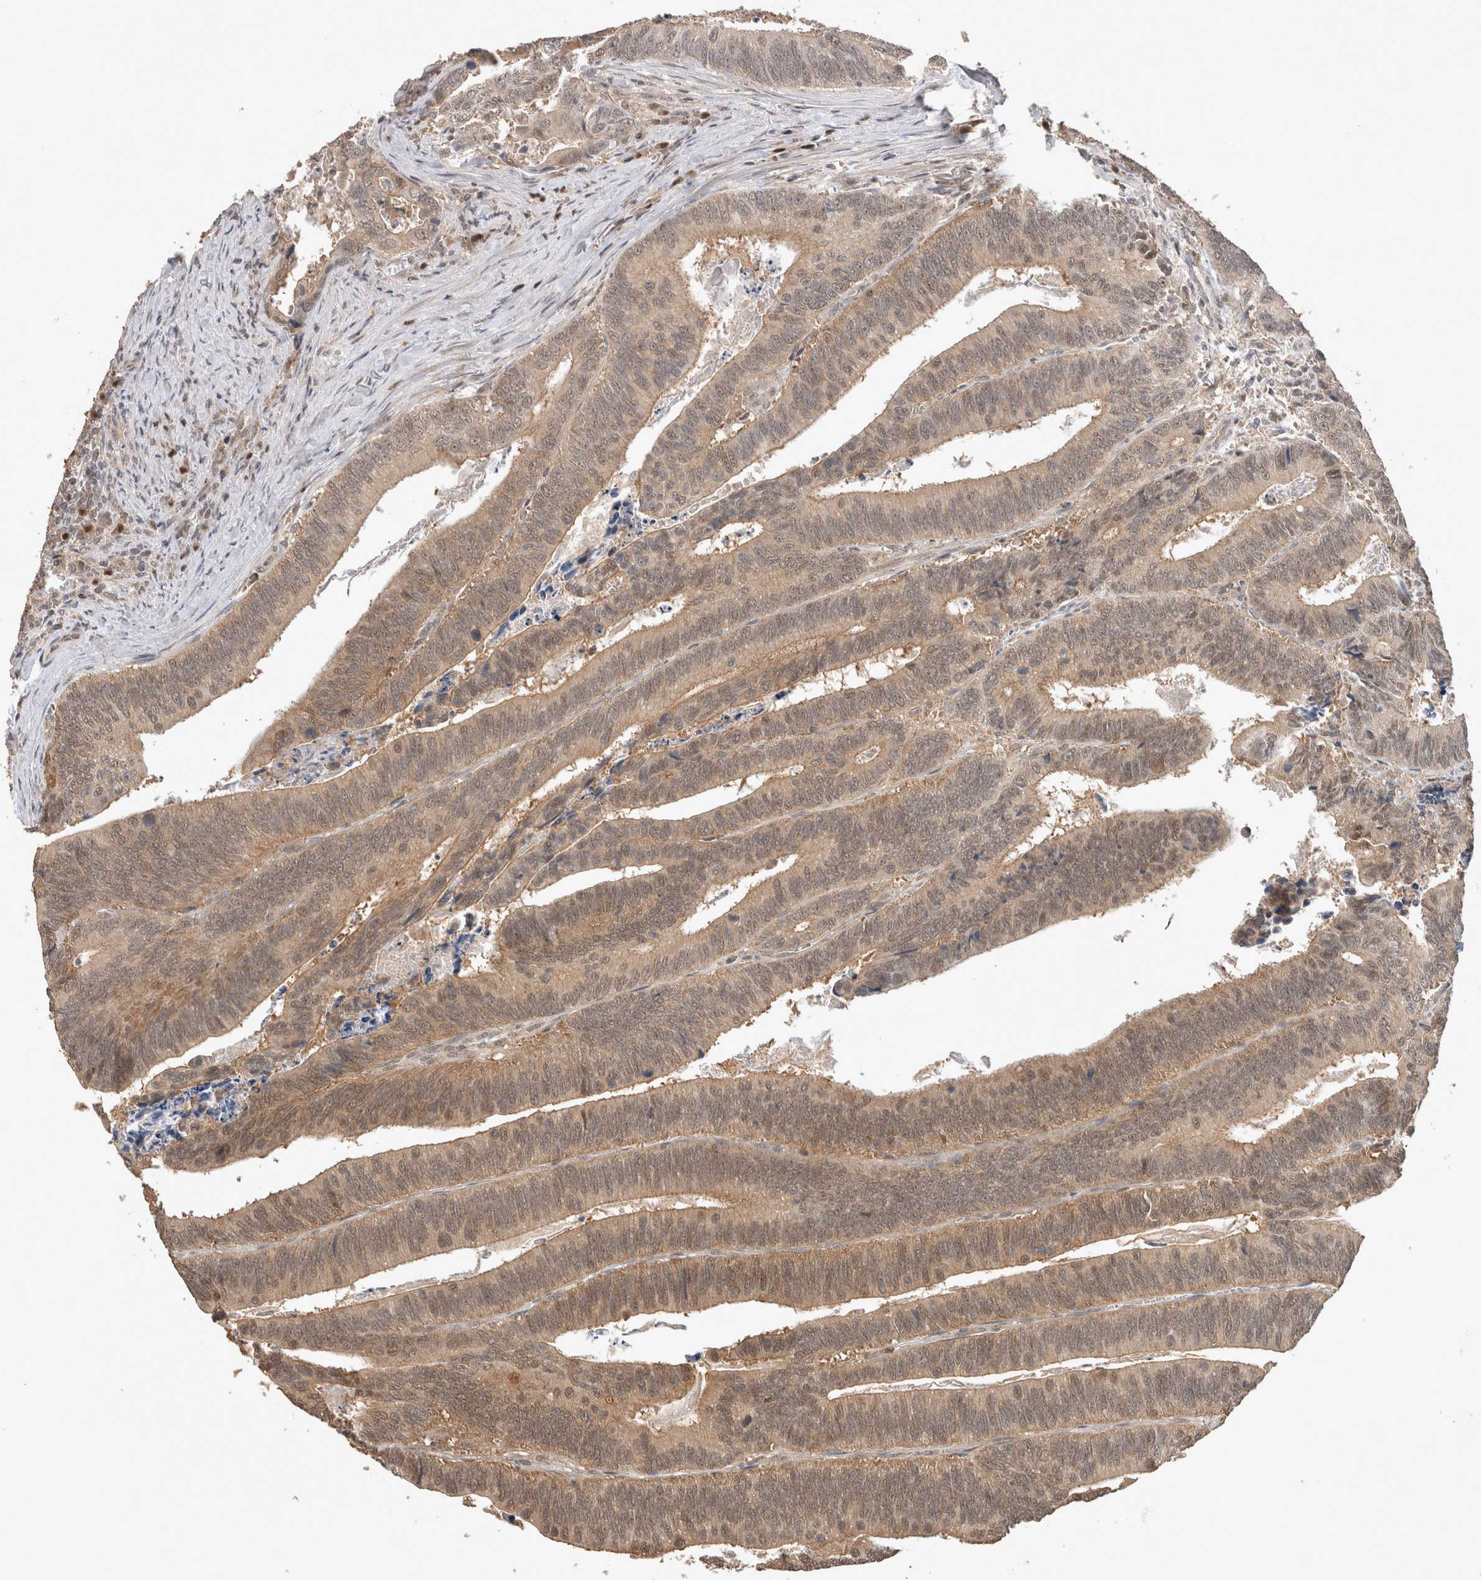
{"staining": {"intensity": "moderate", "quantity": ">75%", "location": "cytoplasmic/membranous"}, "tissue": "colorectal cancer", "cell_type": "Tumor cells", "image_type": "cancer", "snomed": [{"axis": "morphology", "description": "Inflammation, NOS"}, {"axis": "morphology", "description": "Adenocarcinoma, NOS"}, {"axis": "topography", "description": "Colon"}], "caption": "Immunohistochemistry of human colorectal cancer (adenocarcinoma) displays medium levels of moderate cytoplasmic/membranous expression in about >75% of tumor cells. The staining was performed using DAB (3,3'-diaminobenzidine), with brown indicating positive protein expression. Nuclei are stained blue with hematoxylin.", "gene": "OTUD7B", "patient": {"sex": "male", "age": 72}}